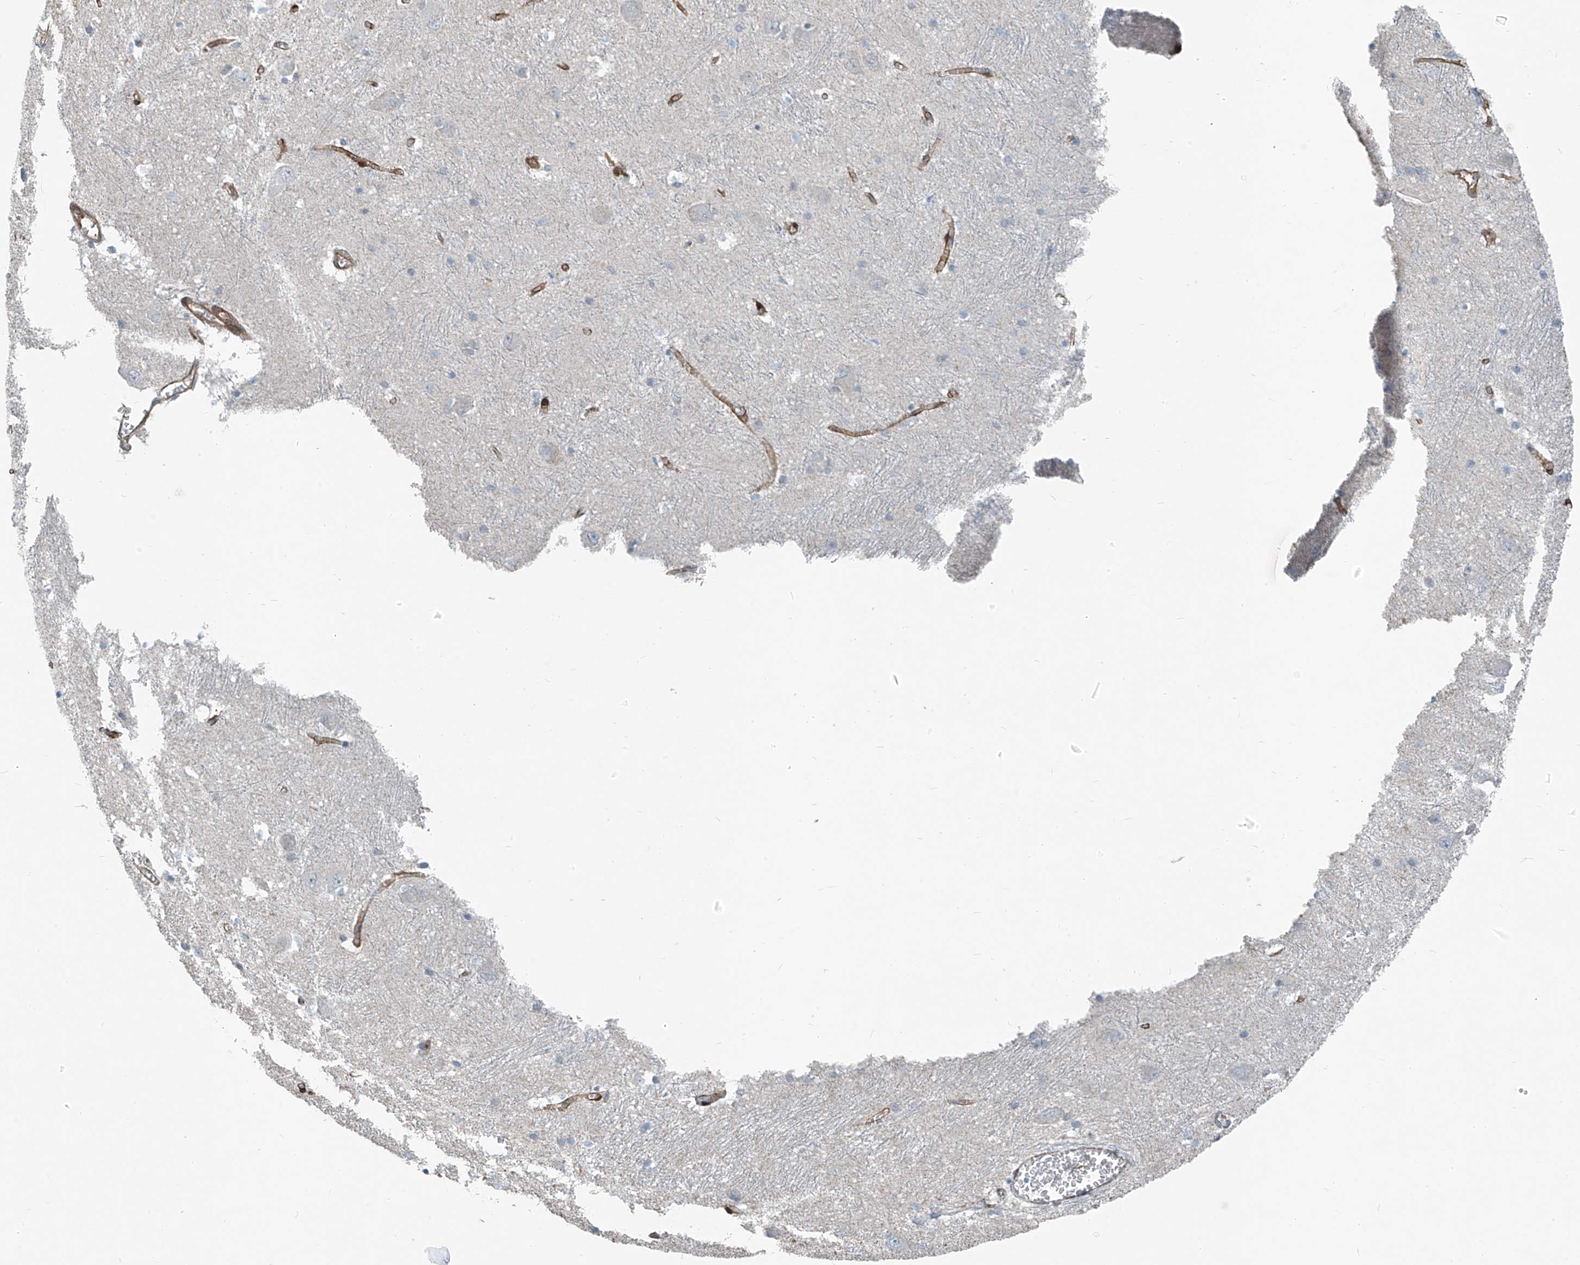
{"staining": {"intensity": "negative", "quantity": "none", "location": "none"}, "tissue": "caudate", "cell_type": "Glial cells", "image_type": "normal", "snomed": [{"axis": "morphology", "description": "Normal tissue, NOS"}, {"axis": "topography", "description": "Lateral ventricle wall"}], "caption": "Glial cells show no significant staining in unremarkable caudate. (Immunohistochemistry, brightfield microscopy, high magnification).", "gene": "TNS2", "patient": {"sex": "male", "age": 37}}